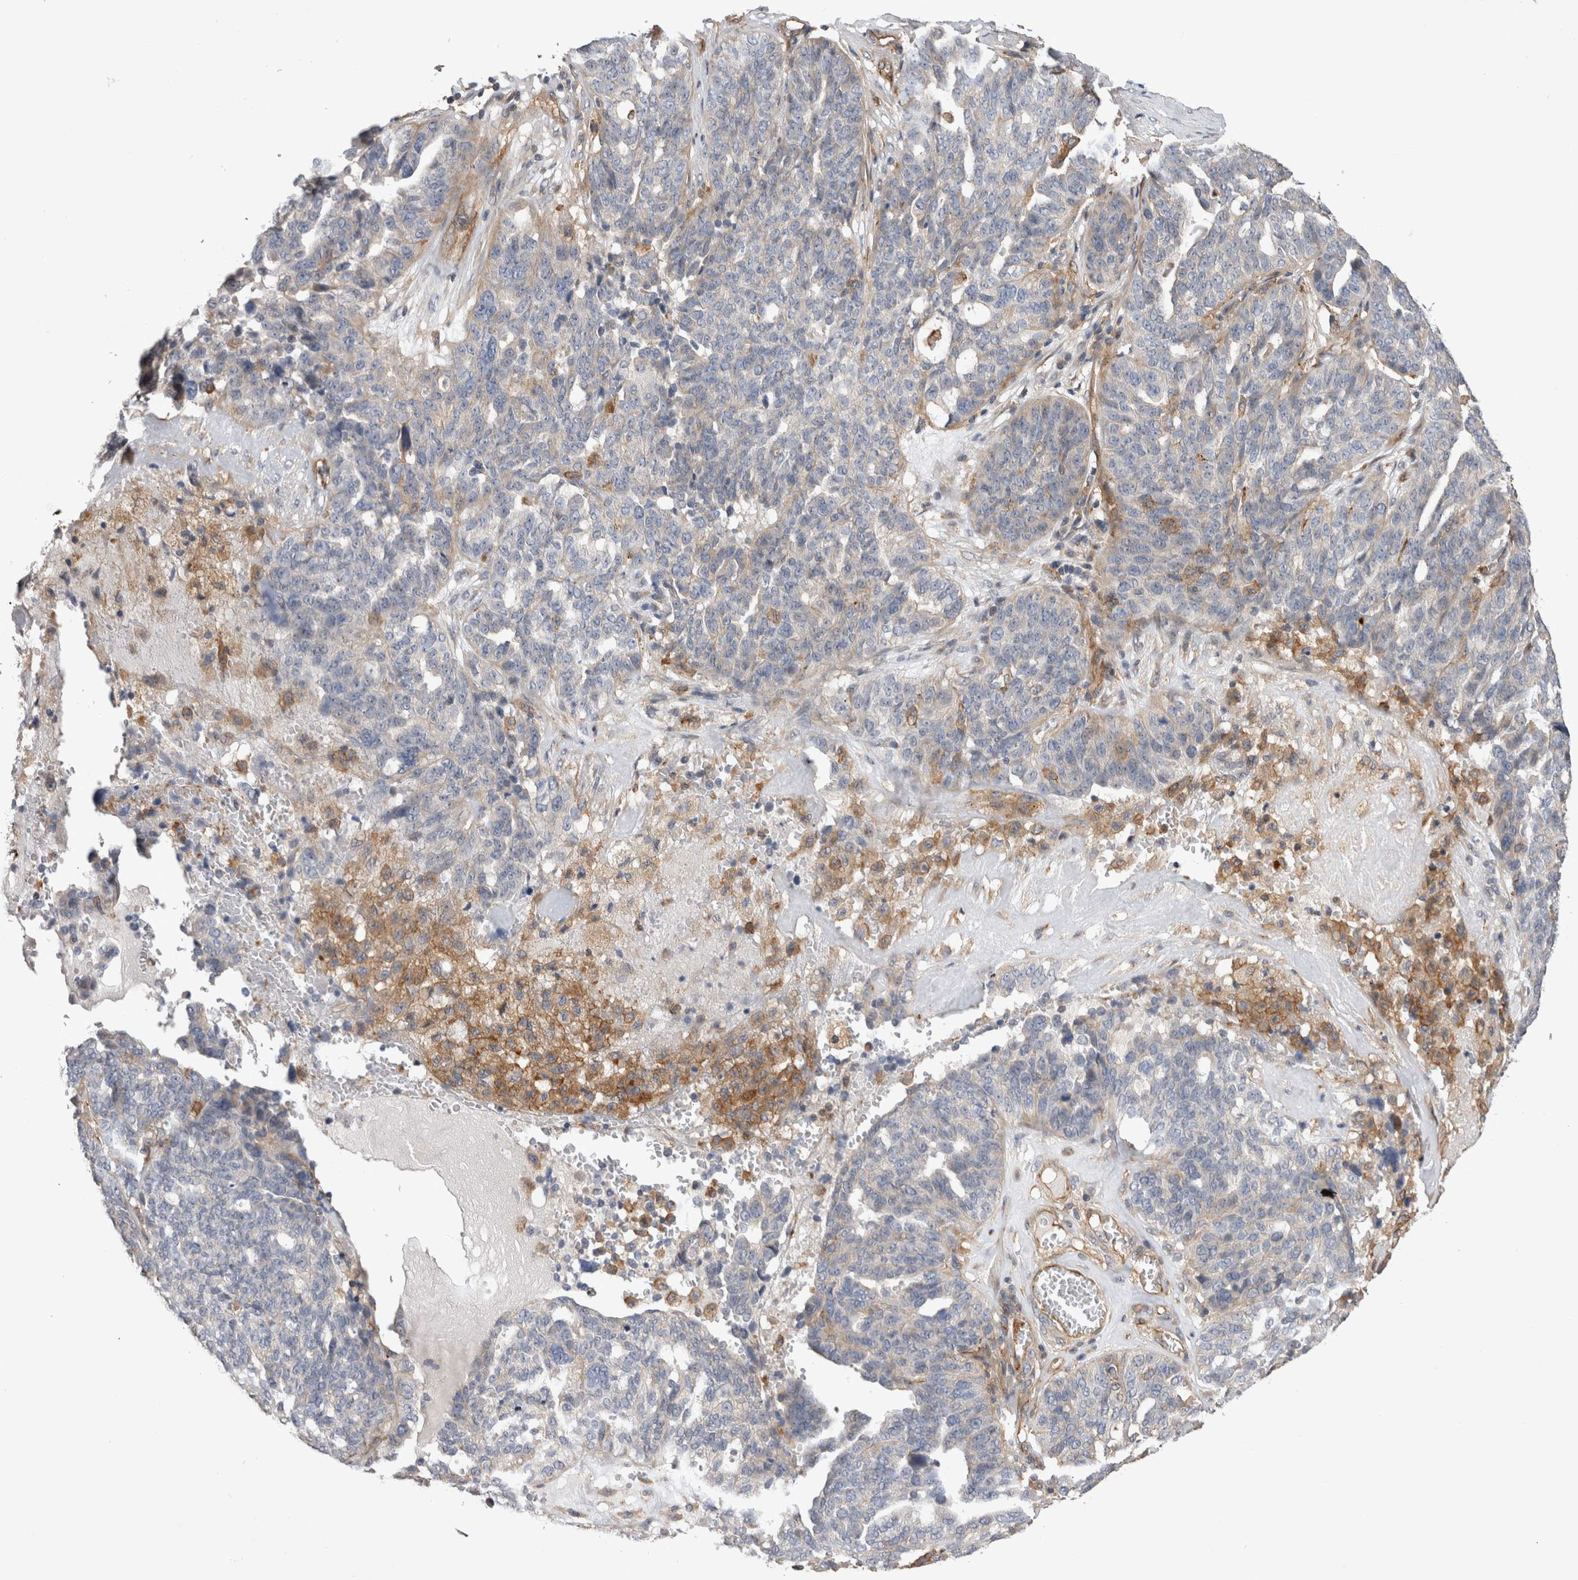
{"staining": {"intensity": "negative", "quantity": "none", "location": "none"}, "tissue": "ovarian cancer", "cell_type": "Tumor cells", "image_type": "cancer", "snomed": [{"axis": "morphology", "description": "Cystadenocarcinoma, serous, NOS"}, {"axis": "topography", "description": "Ovary"}], "caption": "Photomicrograph shows no significant protein expression in tumor cells of ovarian cancer (serous cystadenocarcinoma).", "gene": "BNIP2", "patient": {"sex": "female", "age": 59}}